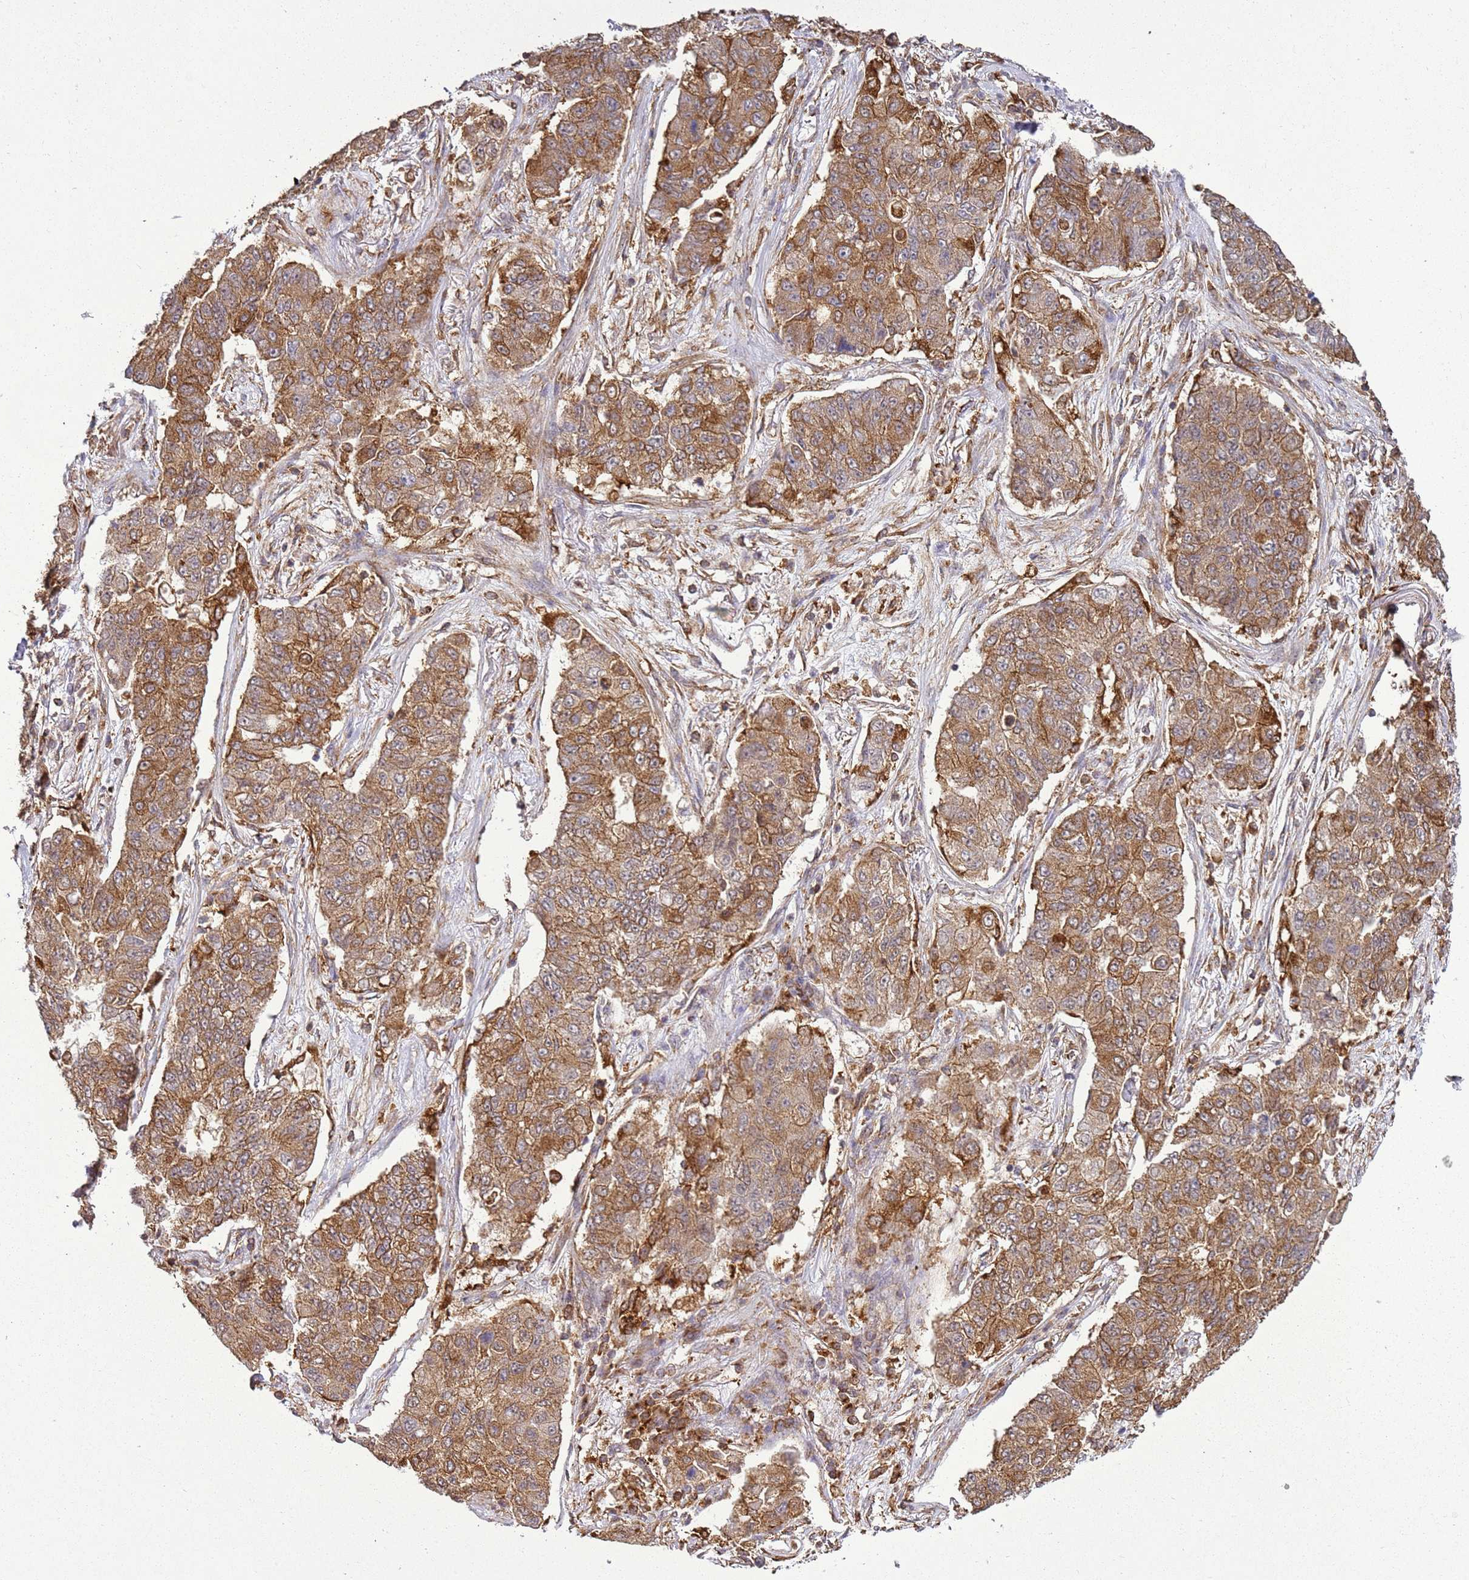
{"staining": {"intensity": "moderate", "quantity": ">75%", "location": "cytoplasmic/membranous"}, "tissue": "lung cancer", "cell_type": "Tumor cells", "image_type": "cancer", "snomed": [{"axis": "morphology", "description": "Squamous cell carcinoma, NOS"}, {"axis": "topography", "description": "Lung"}], "caption": "Immunohistochemical staining of human squamous cell carcinoma (lung) reveals medium levels of moderate cytoplasmic/membranous protein staining in approximately >75% of tumor cells. The staining was performed using DAB (3,3'-diaminobenzidine) to visualize the protein expression in brown, while the nuclei were stained in blue with hematoxylin (Magnification: 20x).", "gene": "GABRE", "patient": {"sex": "male", "age": 74}}